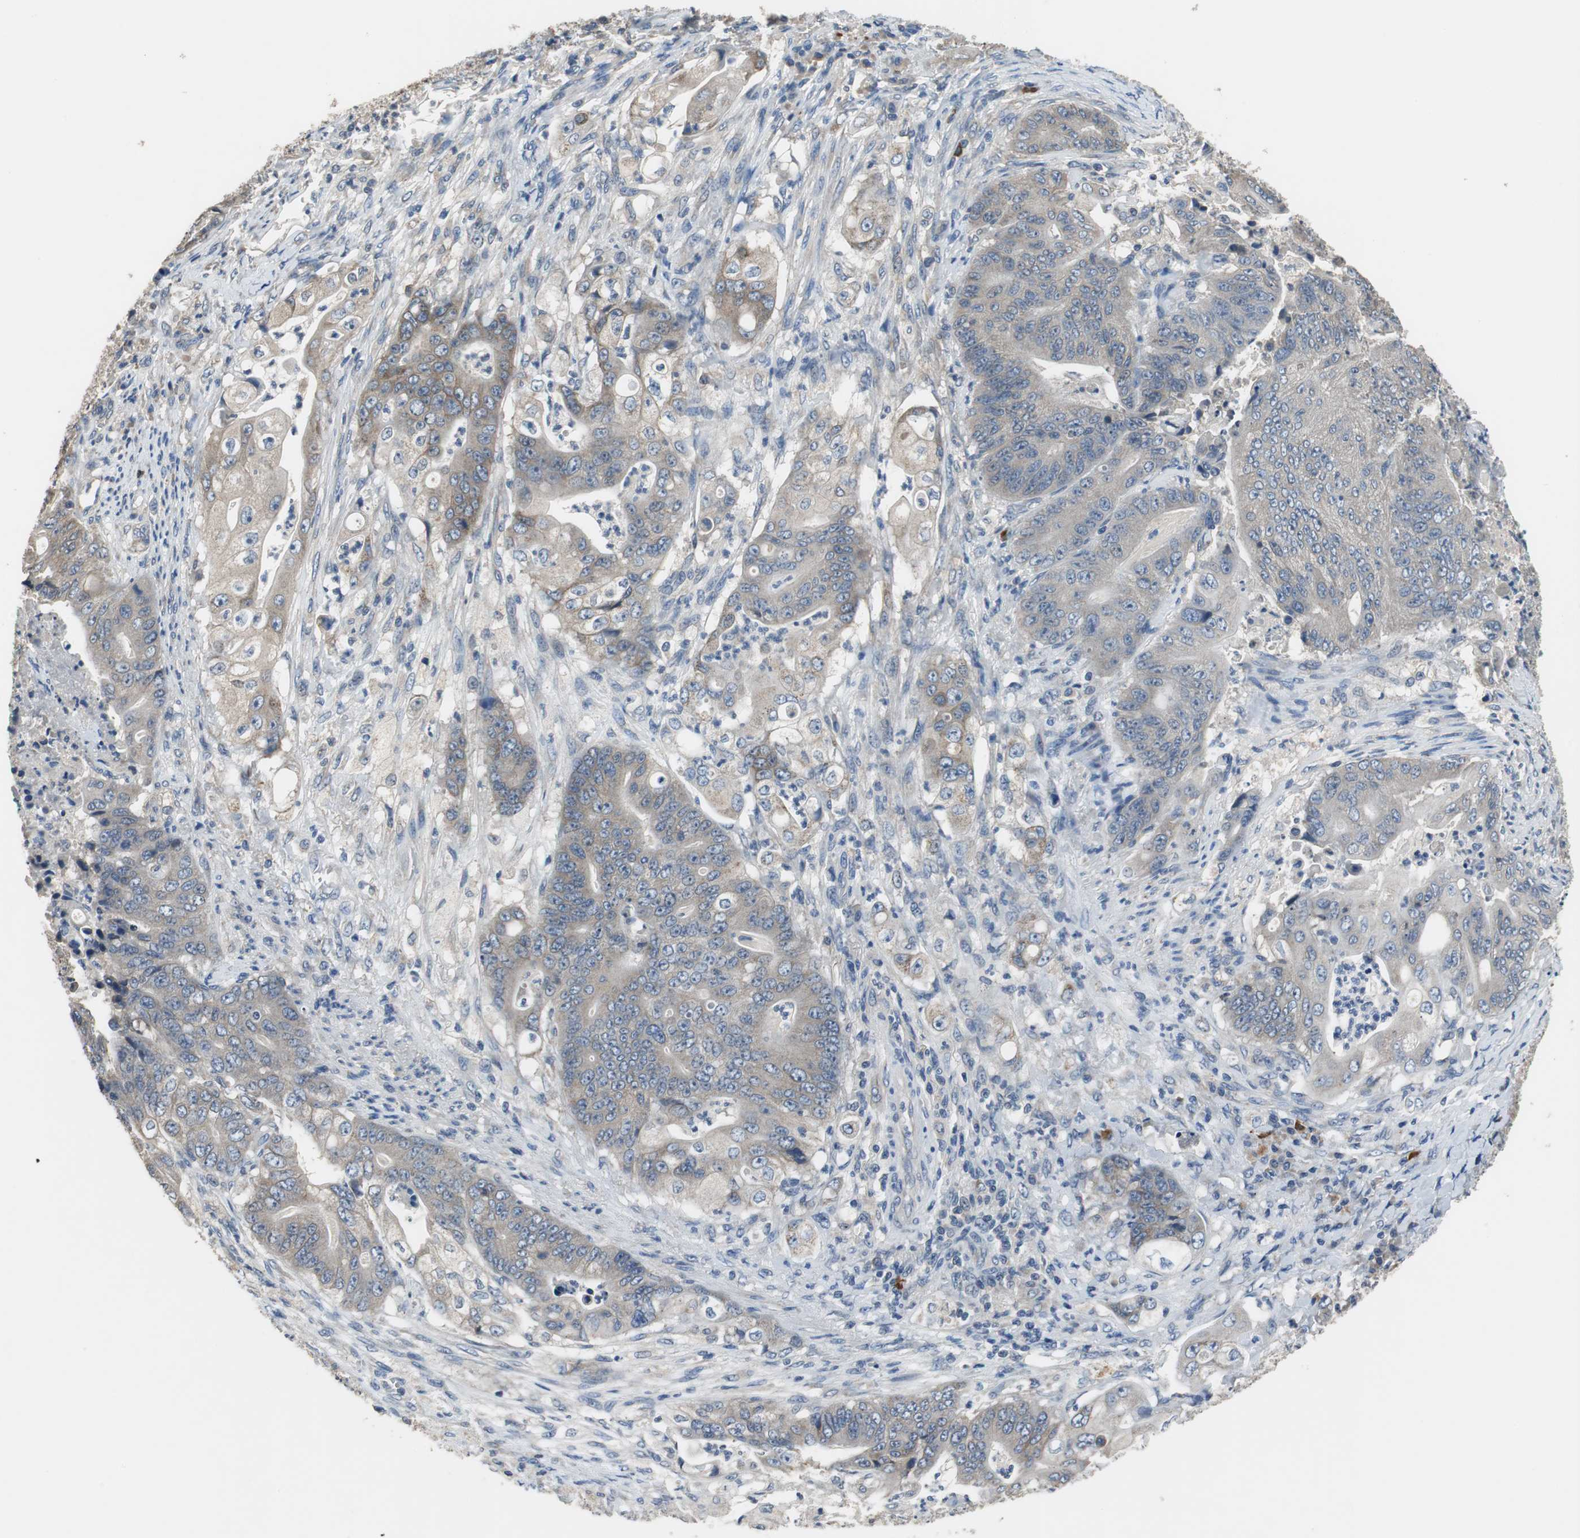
{"staining": {"intensity": "weak", "quantity": ">75%", "location": "cytoplasmic/membranous"}, "tissue": "stomach cancer", "cell_type": "Tumor cells", "image_type": "cancer", "snomed": [{"axis": "morphology", "description": "Adenocarcinoma, NOS"}, {"axis": "topography", "description": "Stomach"}], "caption": "Brown immunohistochemical staining in stomach adenocarcinoma exhibits weak cytoplasmic/membranous staining in approximately >75% of tumor cells.", "gene": "MTIF2", "patient": {"sex": "female", "age": 73}}